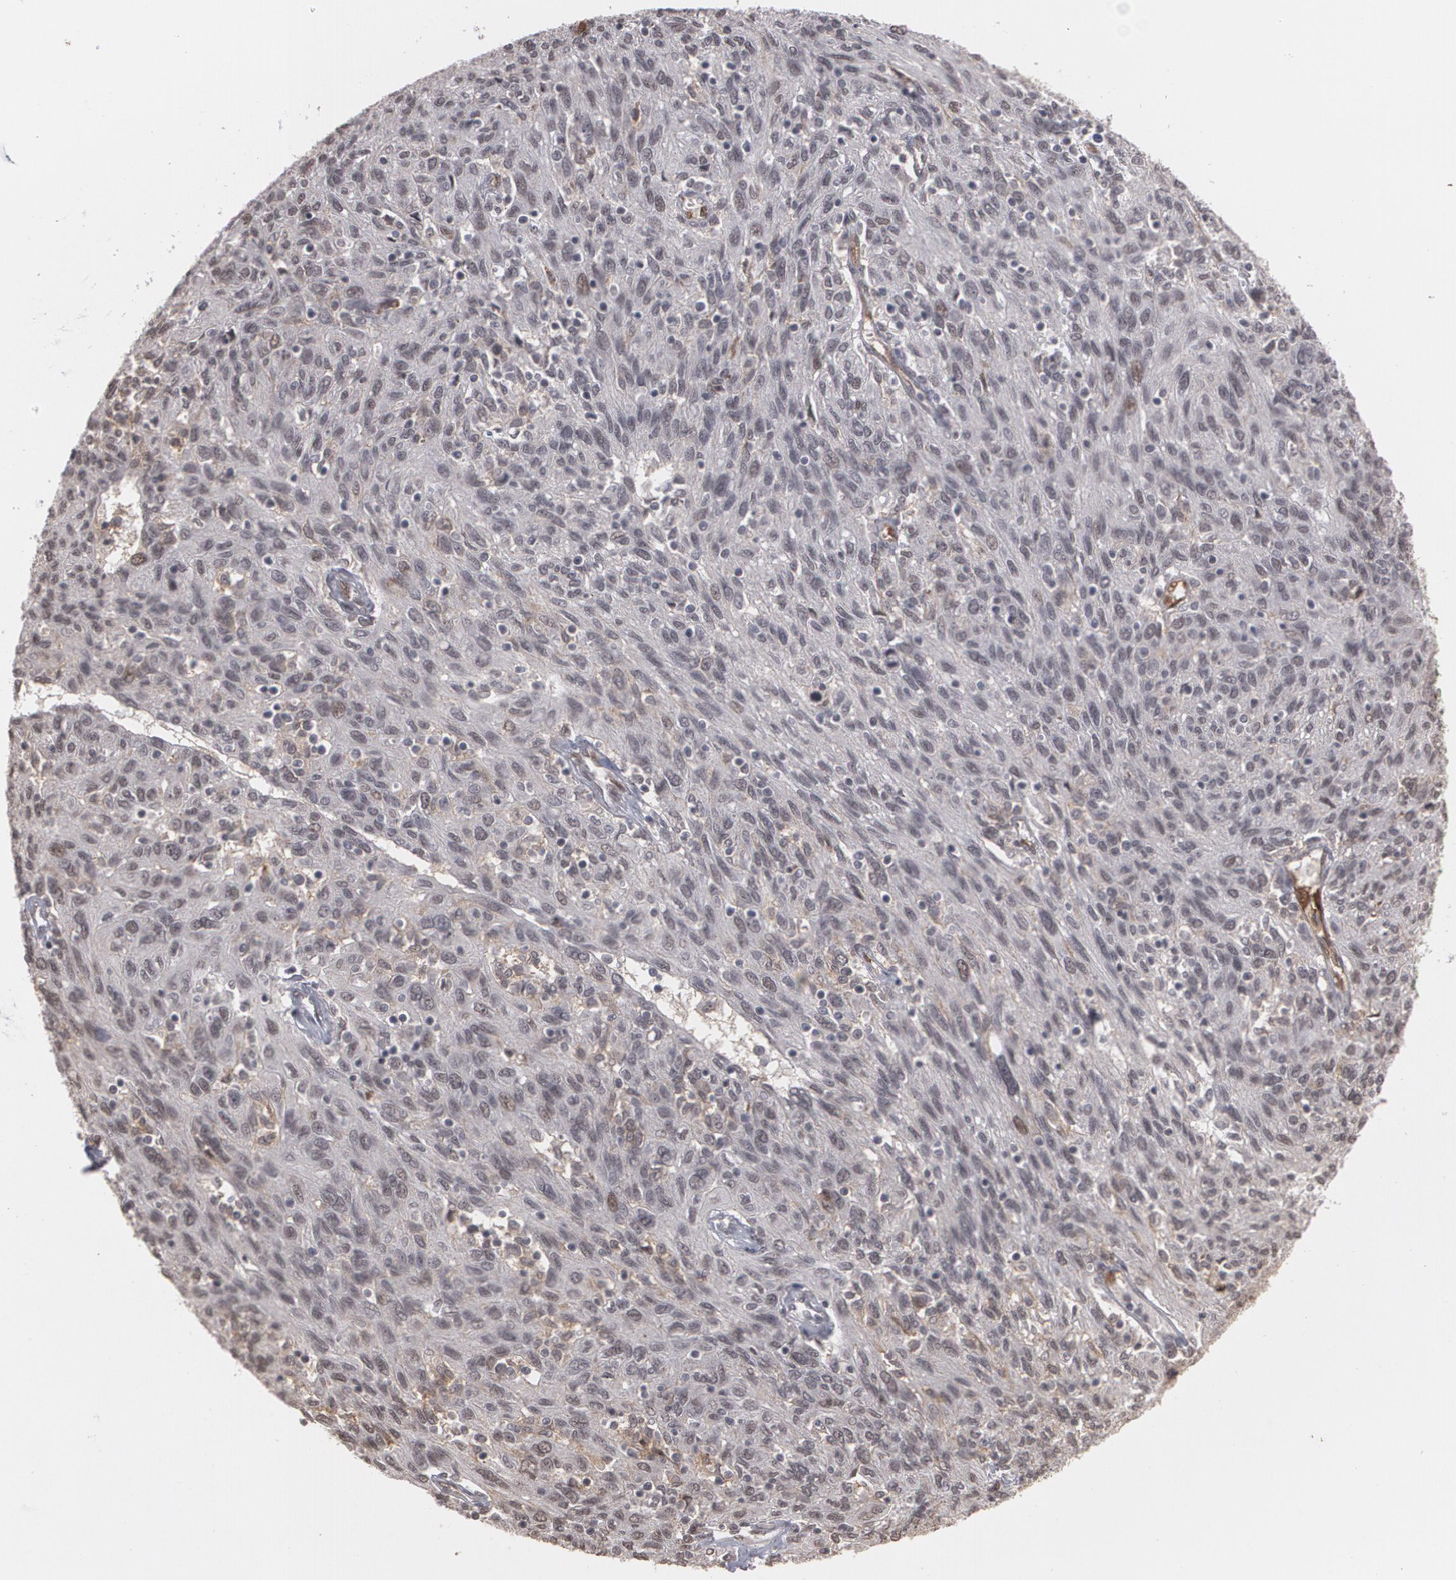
{"staining": {"intensity": "weak", "quantity": "25%-75%", "location": "nuclear"}, "tissue": "ovarian cancer", "cell_type": "Tumor cells", "image_type": "cancer", "snomed": [{"axis": "morphology", "description": "Carcinoma, endometroid"}, {"axis": "topography", "description": "Ovary"}], "caption": "This image reveals immunohistochemistry staining of endometroid carcinoma (ovarian), with low weak nuclear expression in about 25%-75% of tumor cells.", "gene": "ZNF75A", "patient": {"sex": "female", "age": 50}}